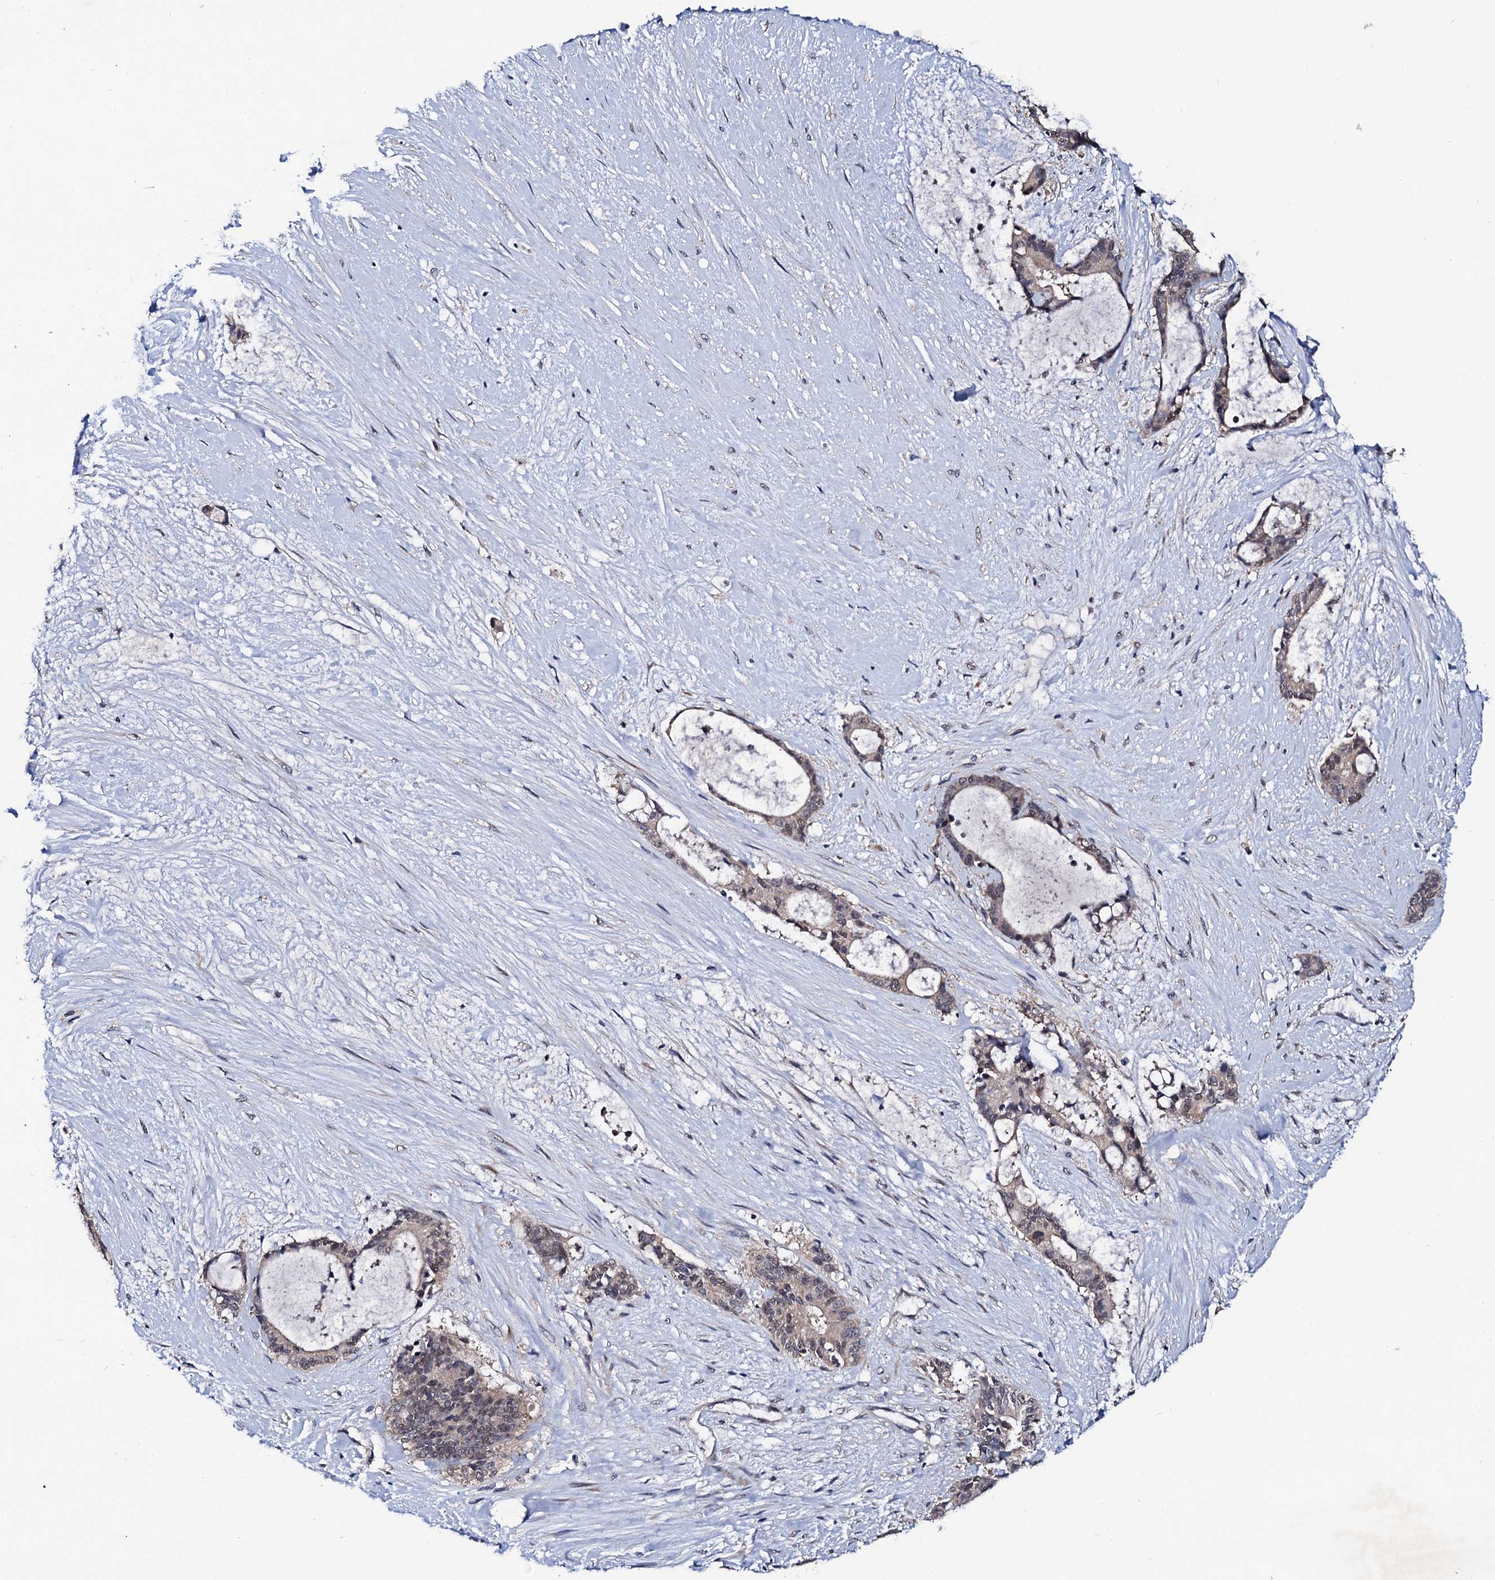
{"staining": {"intensity": "weak", "quantity": ">75%", "location": "cytoplasmic/membranous,nuclear"}, "tissue": "liver cancer", "cell_type": "Tumor cells", "image_type": "cancer", "snomed": [{"axis": "morphology", "description": "Normal tissue, NOS"}, {"axis": "morphology", "description": "Cholangiocarcinoma"}, {"axis": "topography", "description": "Liver"}, {"axis": "topography", "description": "Peripheral nerve tissue"}], "caption": "Weak cytoplasmic/membranous and nuclear staining for a protein is identified in about >75% of tumor cells of liver cholangiocarcinoma using IHC.", "gene": "IP6K1", "patient": {"sex": "female", "age": 73}}